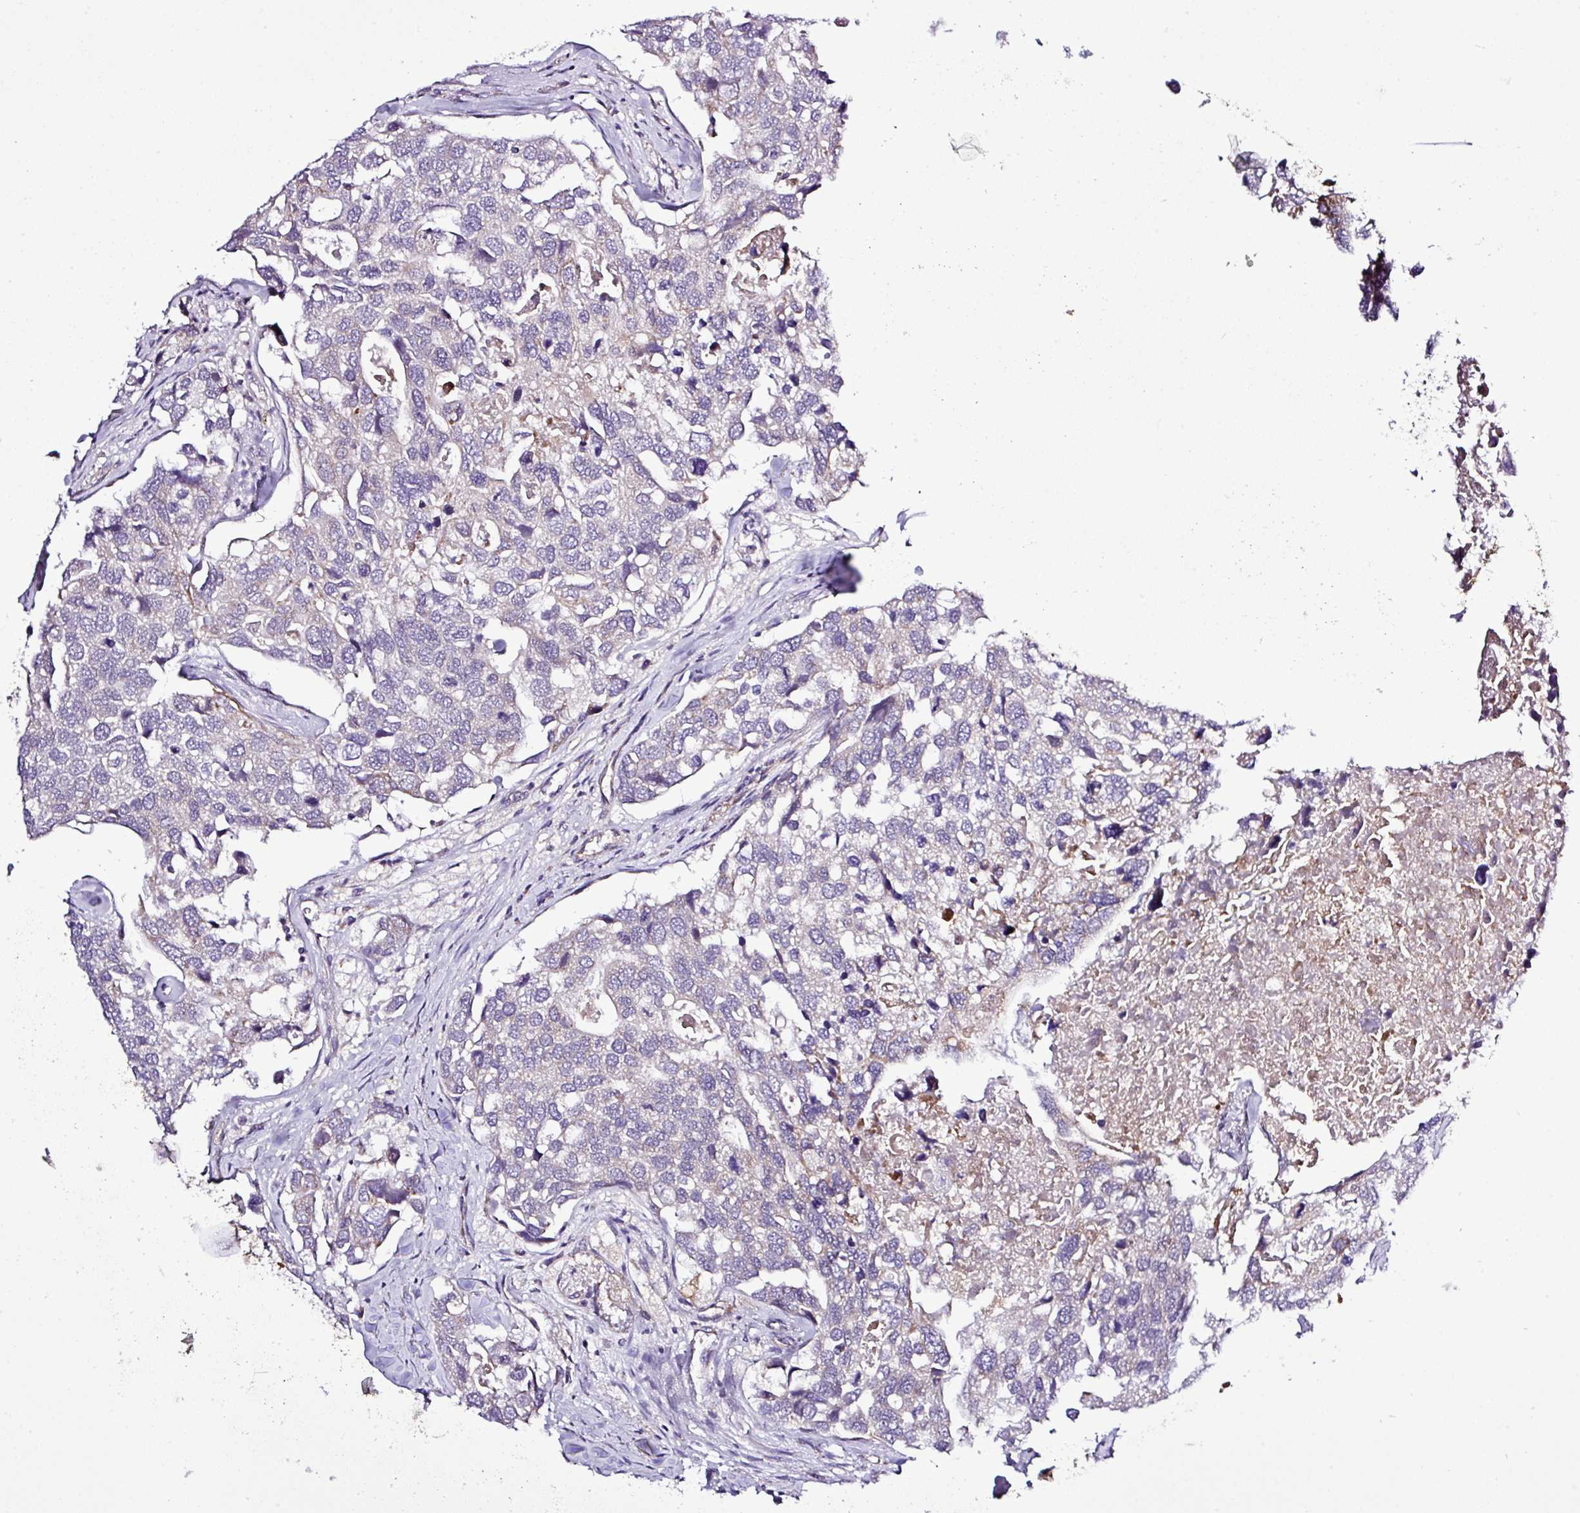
{"staining": {"intensity": "negative", "quantity": "none", "location": "none"}, "tissue": "breast cancer", "cell_type": "Tumor cells", "image_type": "cancer", "snomed": [{"axis": "morphology", "description": "Duct carcinoma"}, {"axis": "topography", "description": "Breast"}], "caption": "DAB immunohistochemical staining of breast cancer shows no significant staining in tumor cells. (DAB immunohistochemistry (IHC) visualized using brightfield microscopy, high magnification).", "gene": "CWH43", "patient": {"sex": "female", "age": 83}}